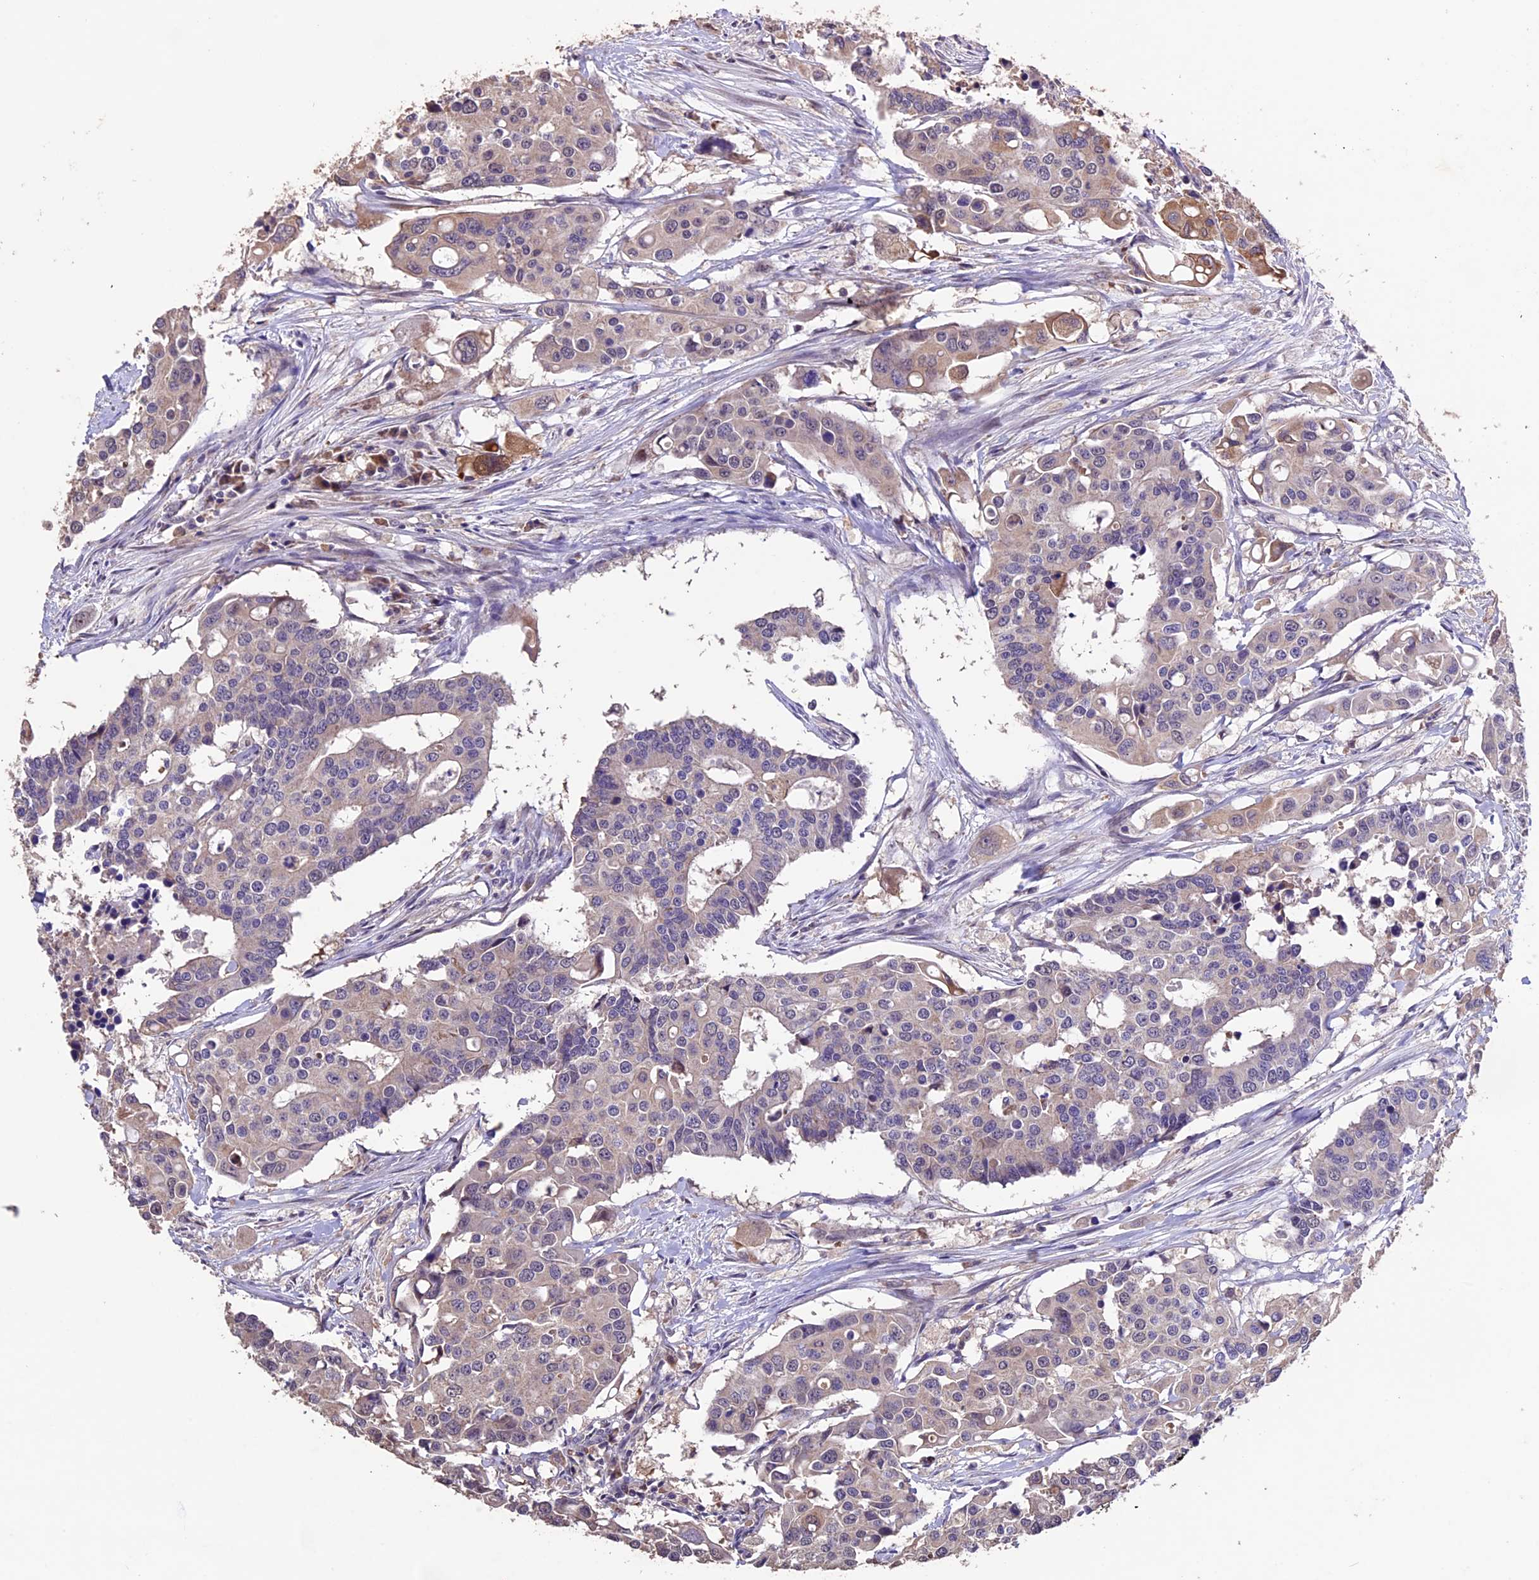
{"staining": {"intensity": "weak", "quantity": "<25%", "location": "cytoplasmic/membranous"}, "tissue": "colorectal cancer", "cell_type": "Tumor cells", "image_type": "cancer", "snomed": [{"axis": "morphology", "description": "Adenocarcinoma, NOS"}, {"axis": "topography", "description": "Colon"}], "caption": "DAB immunohistochemical staining of colorectal cancer displays no significant staining in tumor cells.", "gene": "DIS3L", "patient": {"sex": "male", "age": 77}}